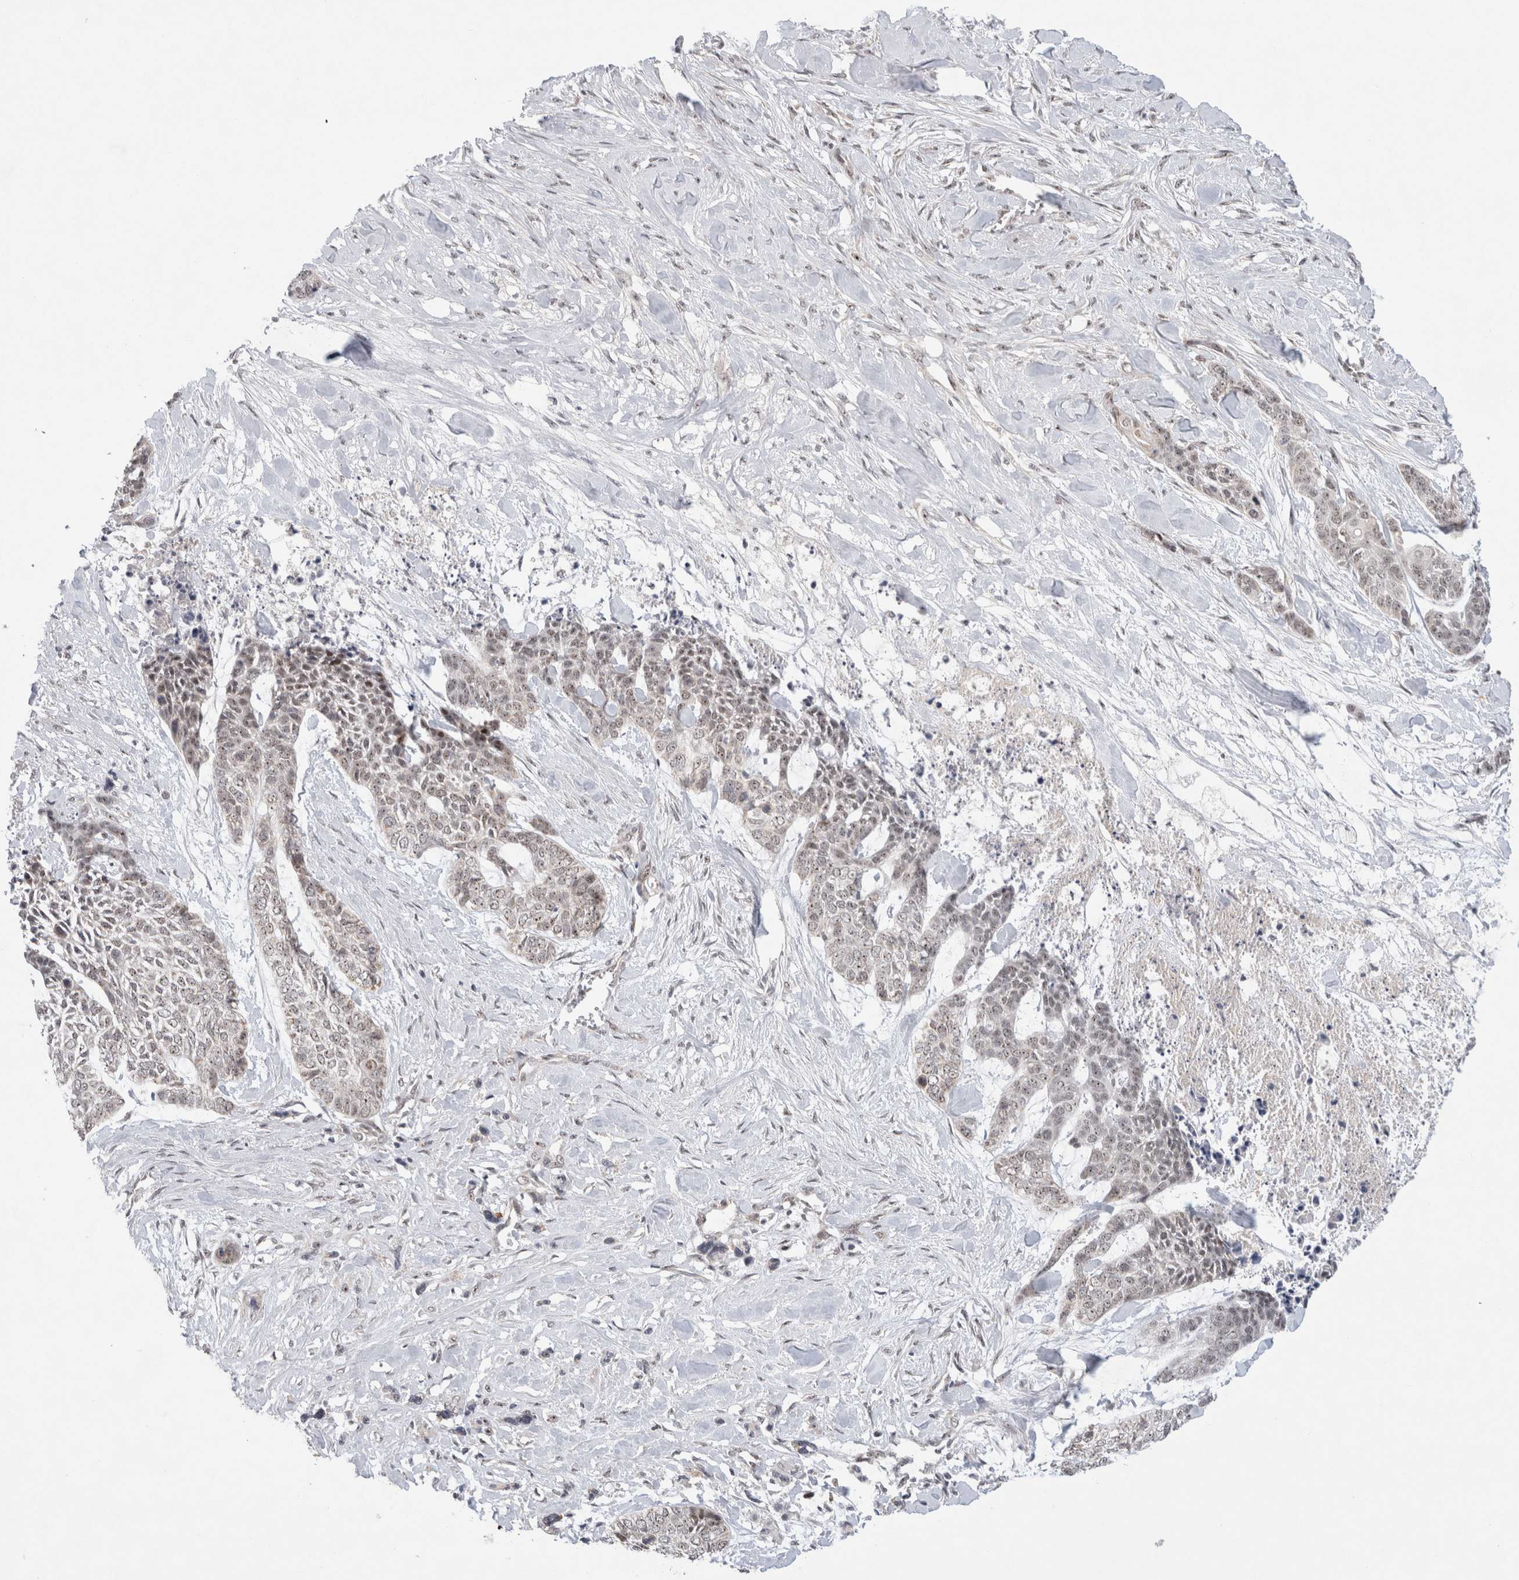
{"staining": {"intensity": "weak", "quantity": ">75%", "location": "nuclear"}, "tissue": "skin cancer", "cell_type": "Tumor cells", "image_type": "cancer", "snomed": [{"axis": "morphology", "description": "Basal cell carcinoma"}, {"axis": "topography", "description": "Skin"}], "caption": "Skin basal cell carcinoma stained with DAB immunohistochemistry displays low levels of weak nuclear staining in approximately >75% of tumor cells. (Stains: DAB in brown, nuclei in blue, Microscopy: brightfield microscopy at high magnification).", "gene": "MRPL37", "patient": {"sex": "female", "age": 64}}